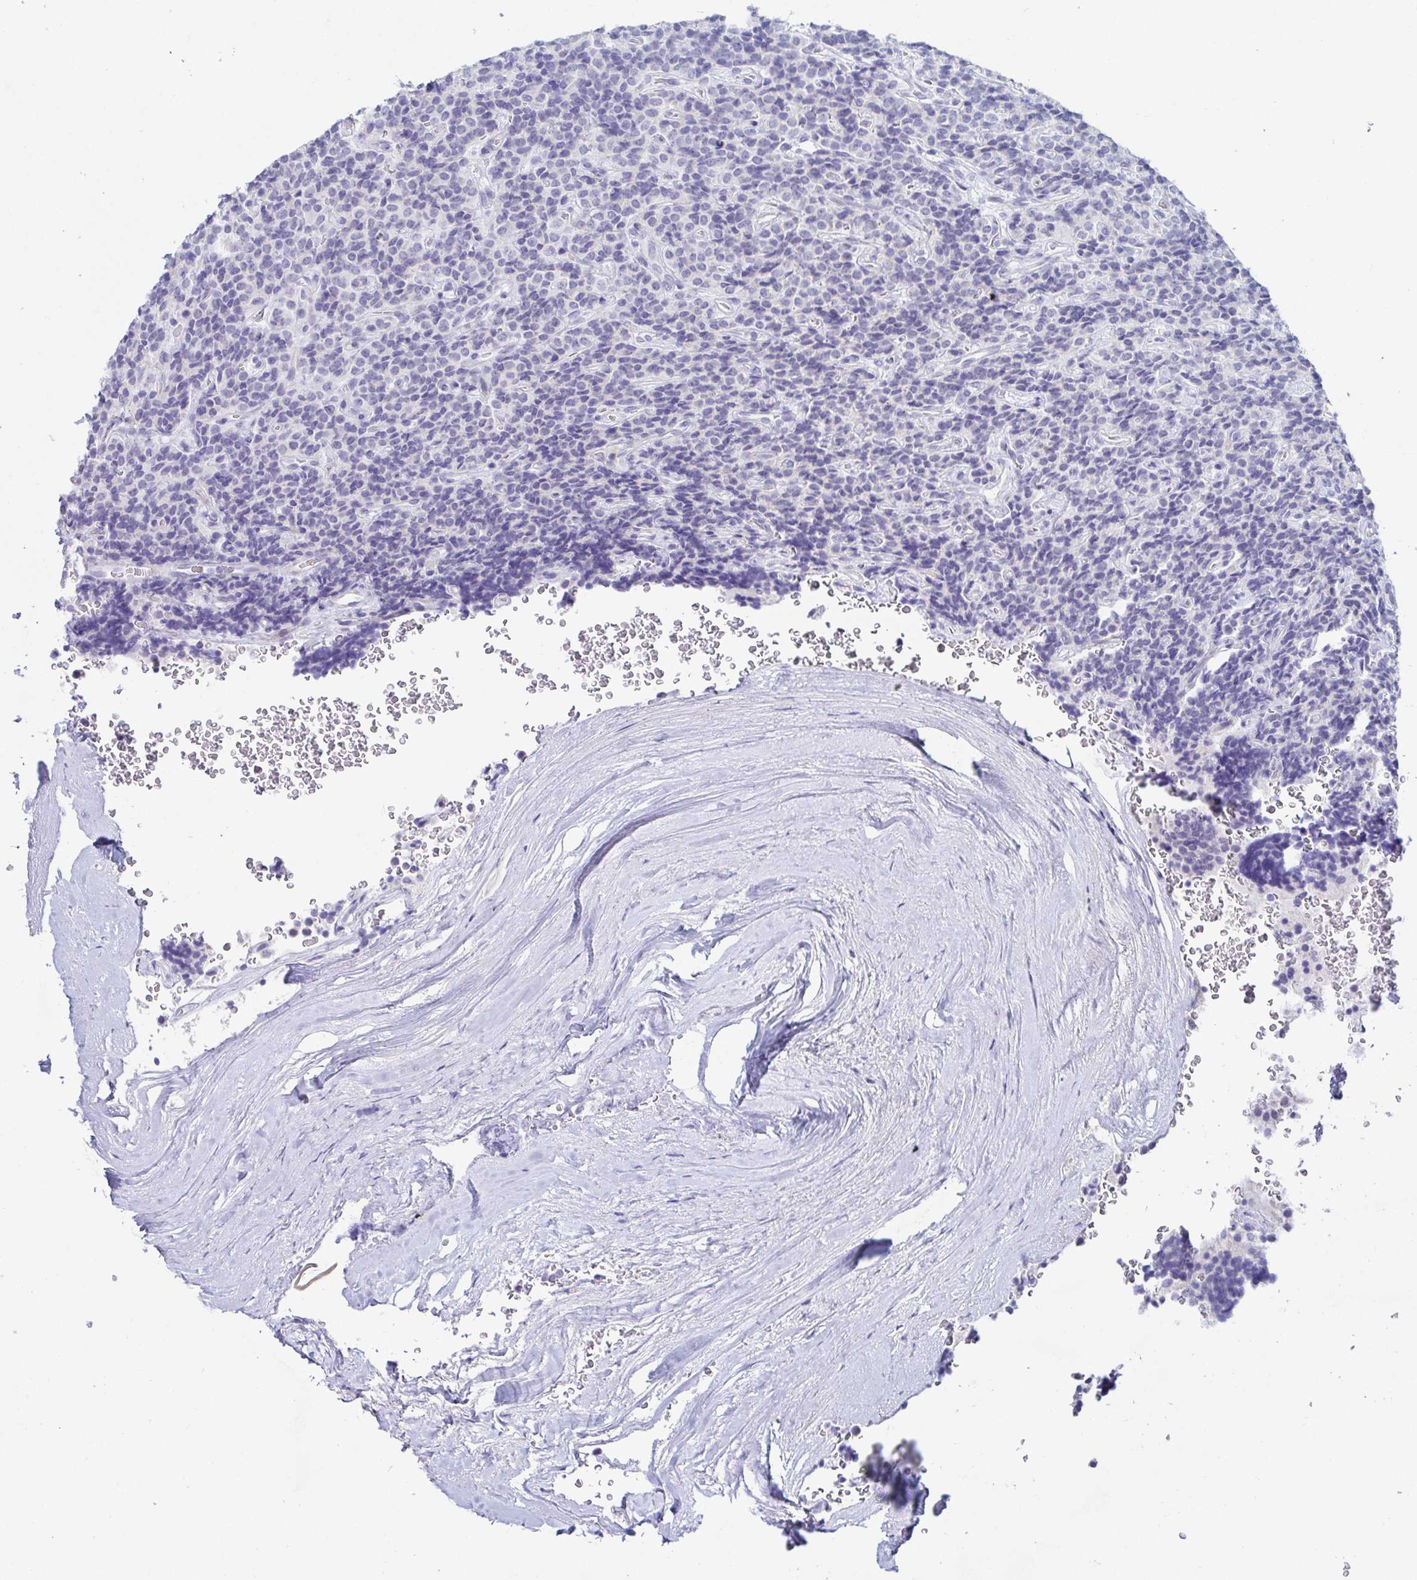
{"staining": {"intensity": "negative", "quantity": "none", "location": "none"}, "tissue": "carcinoid", "cell_type": "Tumor cells", "image_type": "cancer", "snomed": [{"axis": "morphology", "description": "Carcinoid, malignant, NOS"}, {"axis": "topography", "description": "Pancreas"}], "caption": "Carcinoid stained for a protein using immunohistochemistry (IHC) reveals no positivity tumor cells.", "gene": "OR10K1", "patient": {"sex": "male", "age": 36}}